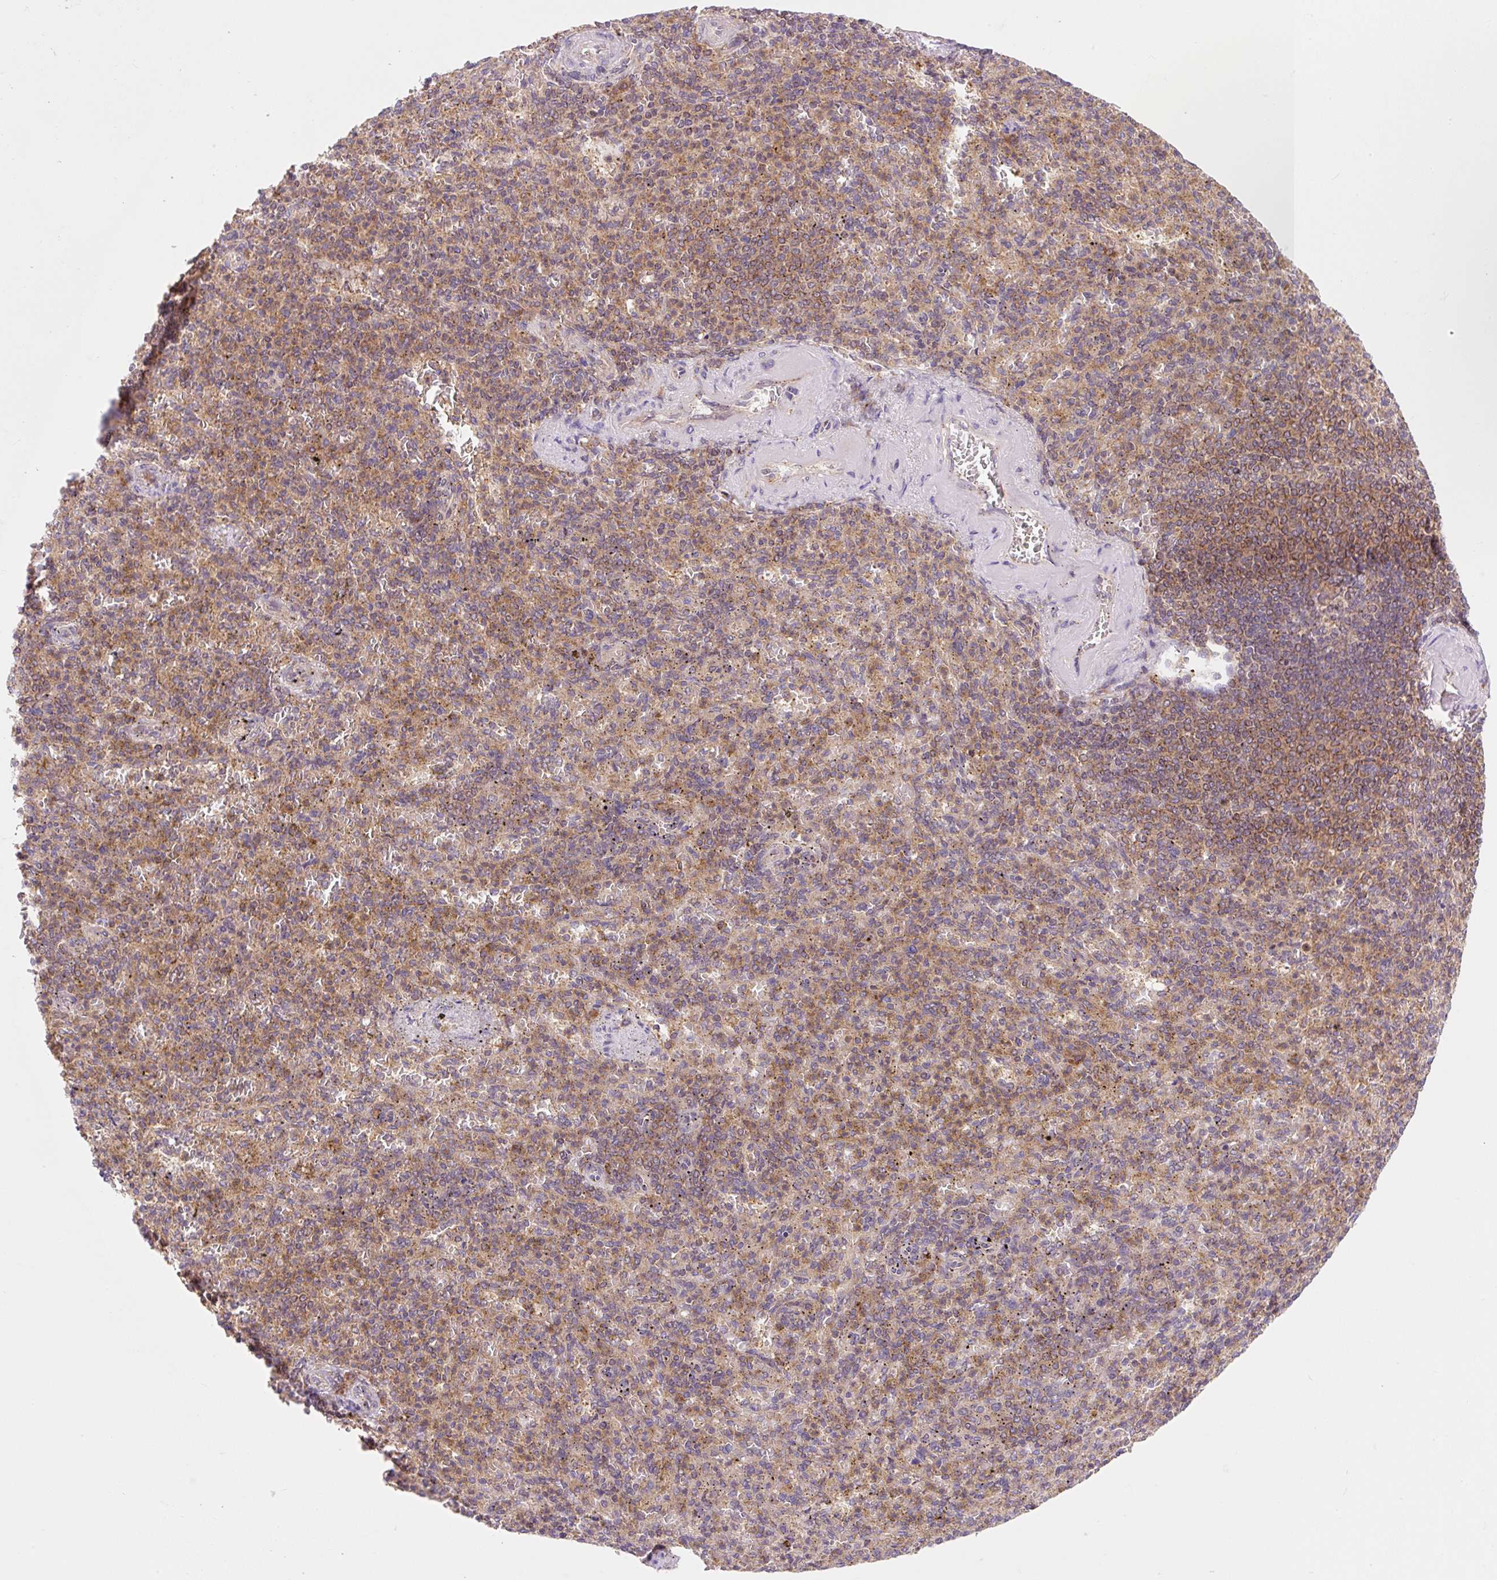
{"staining": {"intensity": "moderate", "quantity": "<25%", "location": "cytoplasmic/membranous"}, "tissue": "spleen", "cell_type": "Cells in red pulp", "image_type": "normal", "snomed": [{"axis": "morphology", "description": "Normal tissue, NOS"}, {"axis": "topography", "description": "Spleen"}], "caption": "A low amount of moderate cytoplasmic/membranous expression is identified in about <25% of cells in red pulp in unremarkable spleen.", "gene": "VPS4A", "patient": {"sex": "female", "age": 74}}